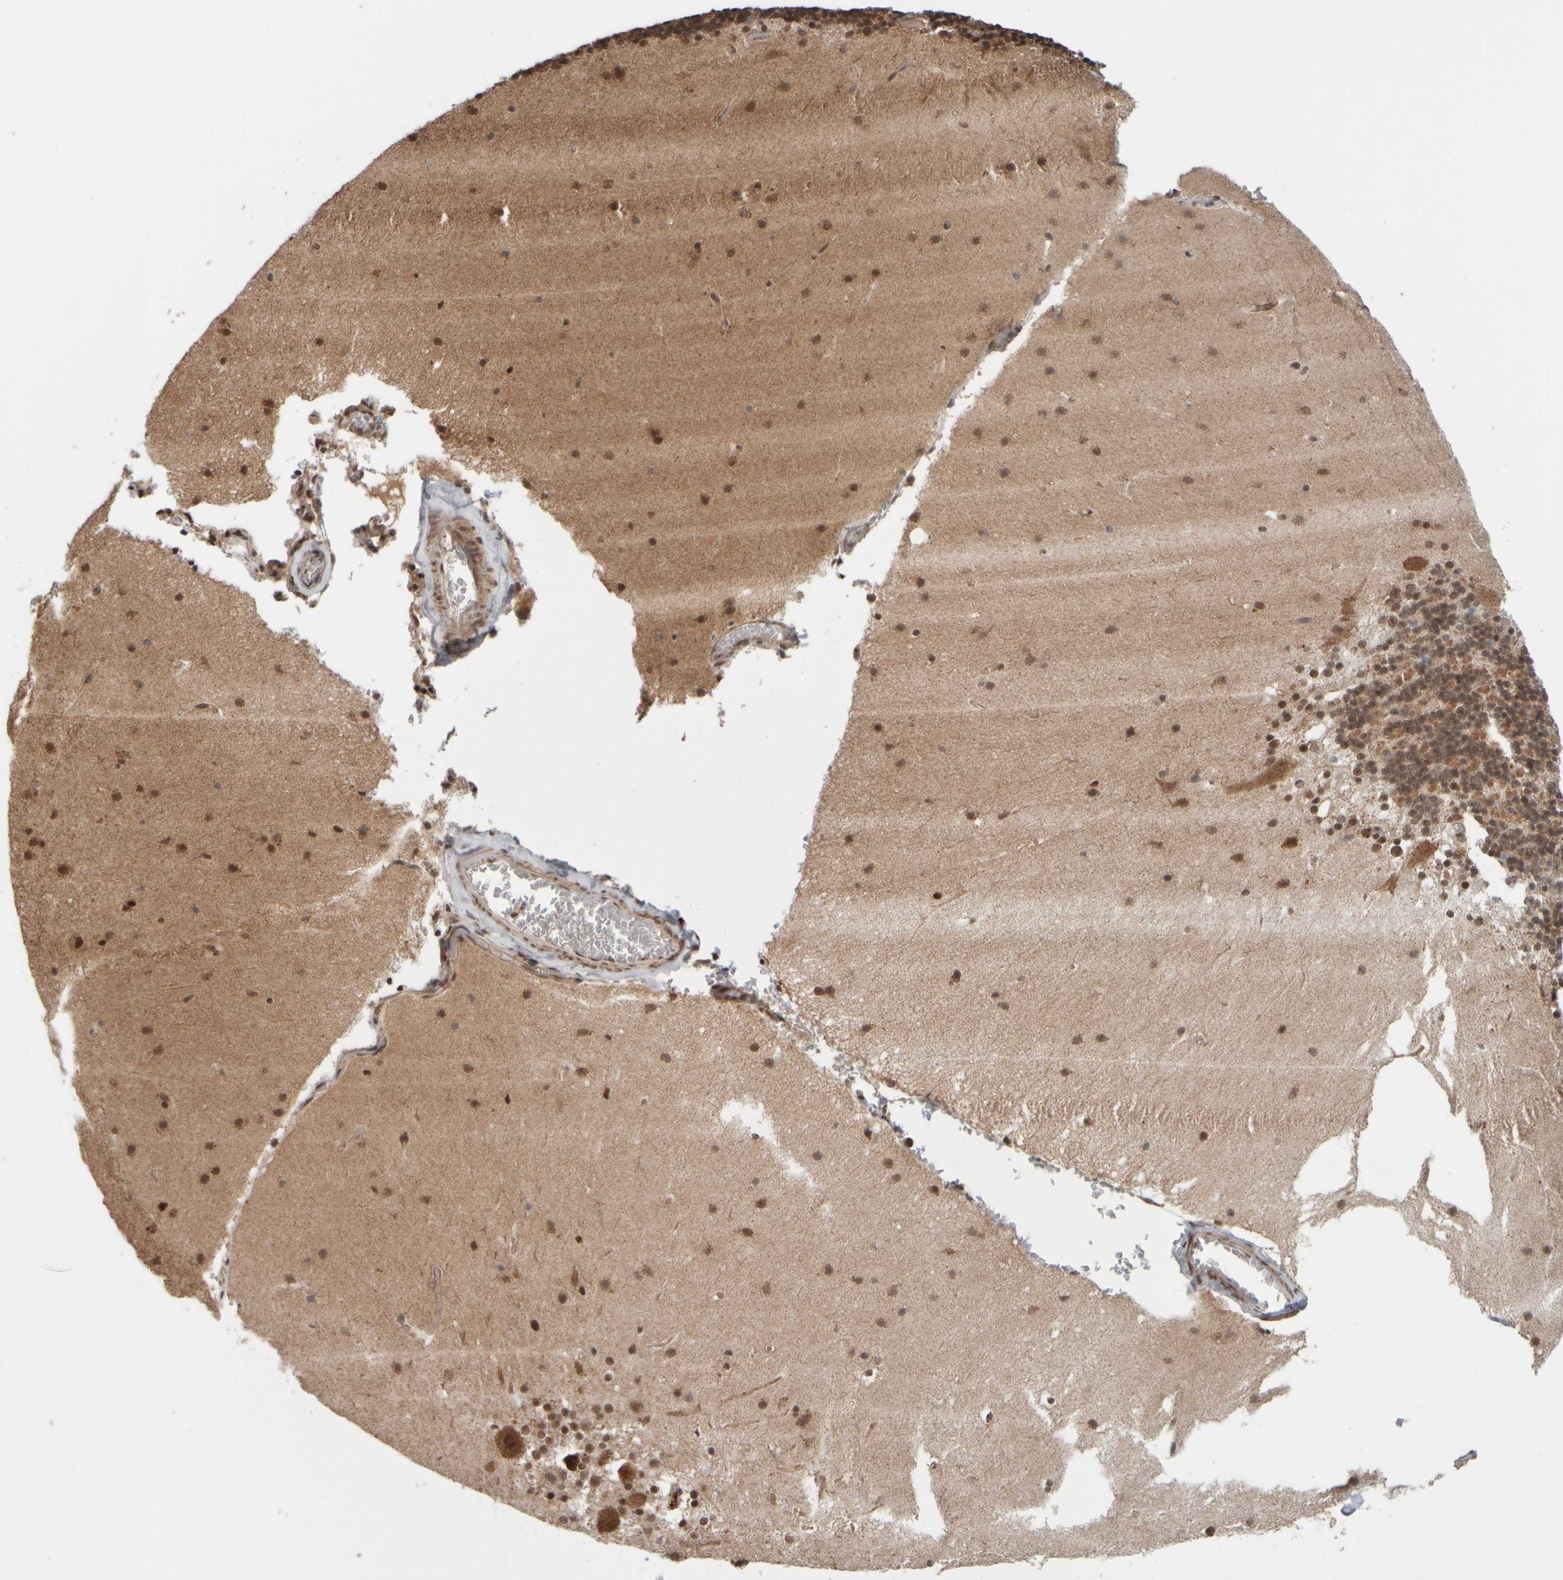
{"staining": {"intensity": "strong", "quantity": ">75%", "location": "cytoplasmic/membranous,nuclear"}, "tissue": "cerebellum", "cell_type": "Cells in granular layer", "image_type": "normal", "snomed": [{"axis": "morphology", "description": "Normal tissue, NOS"}, {"axis": "topography", "description": "Cerebellum"}], "caption": "Cerebellum stained for a protein demonstrates strong cytoplasmic/membranous,nuclear positivity in cells in granular layer.", "gene": "SYNRG", "patient": {"sex": "female", "age": 19}}